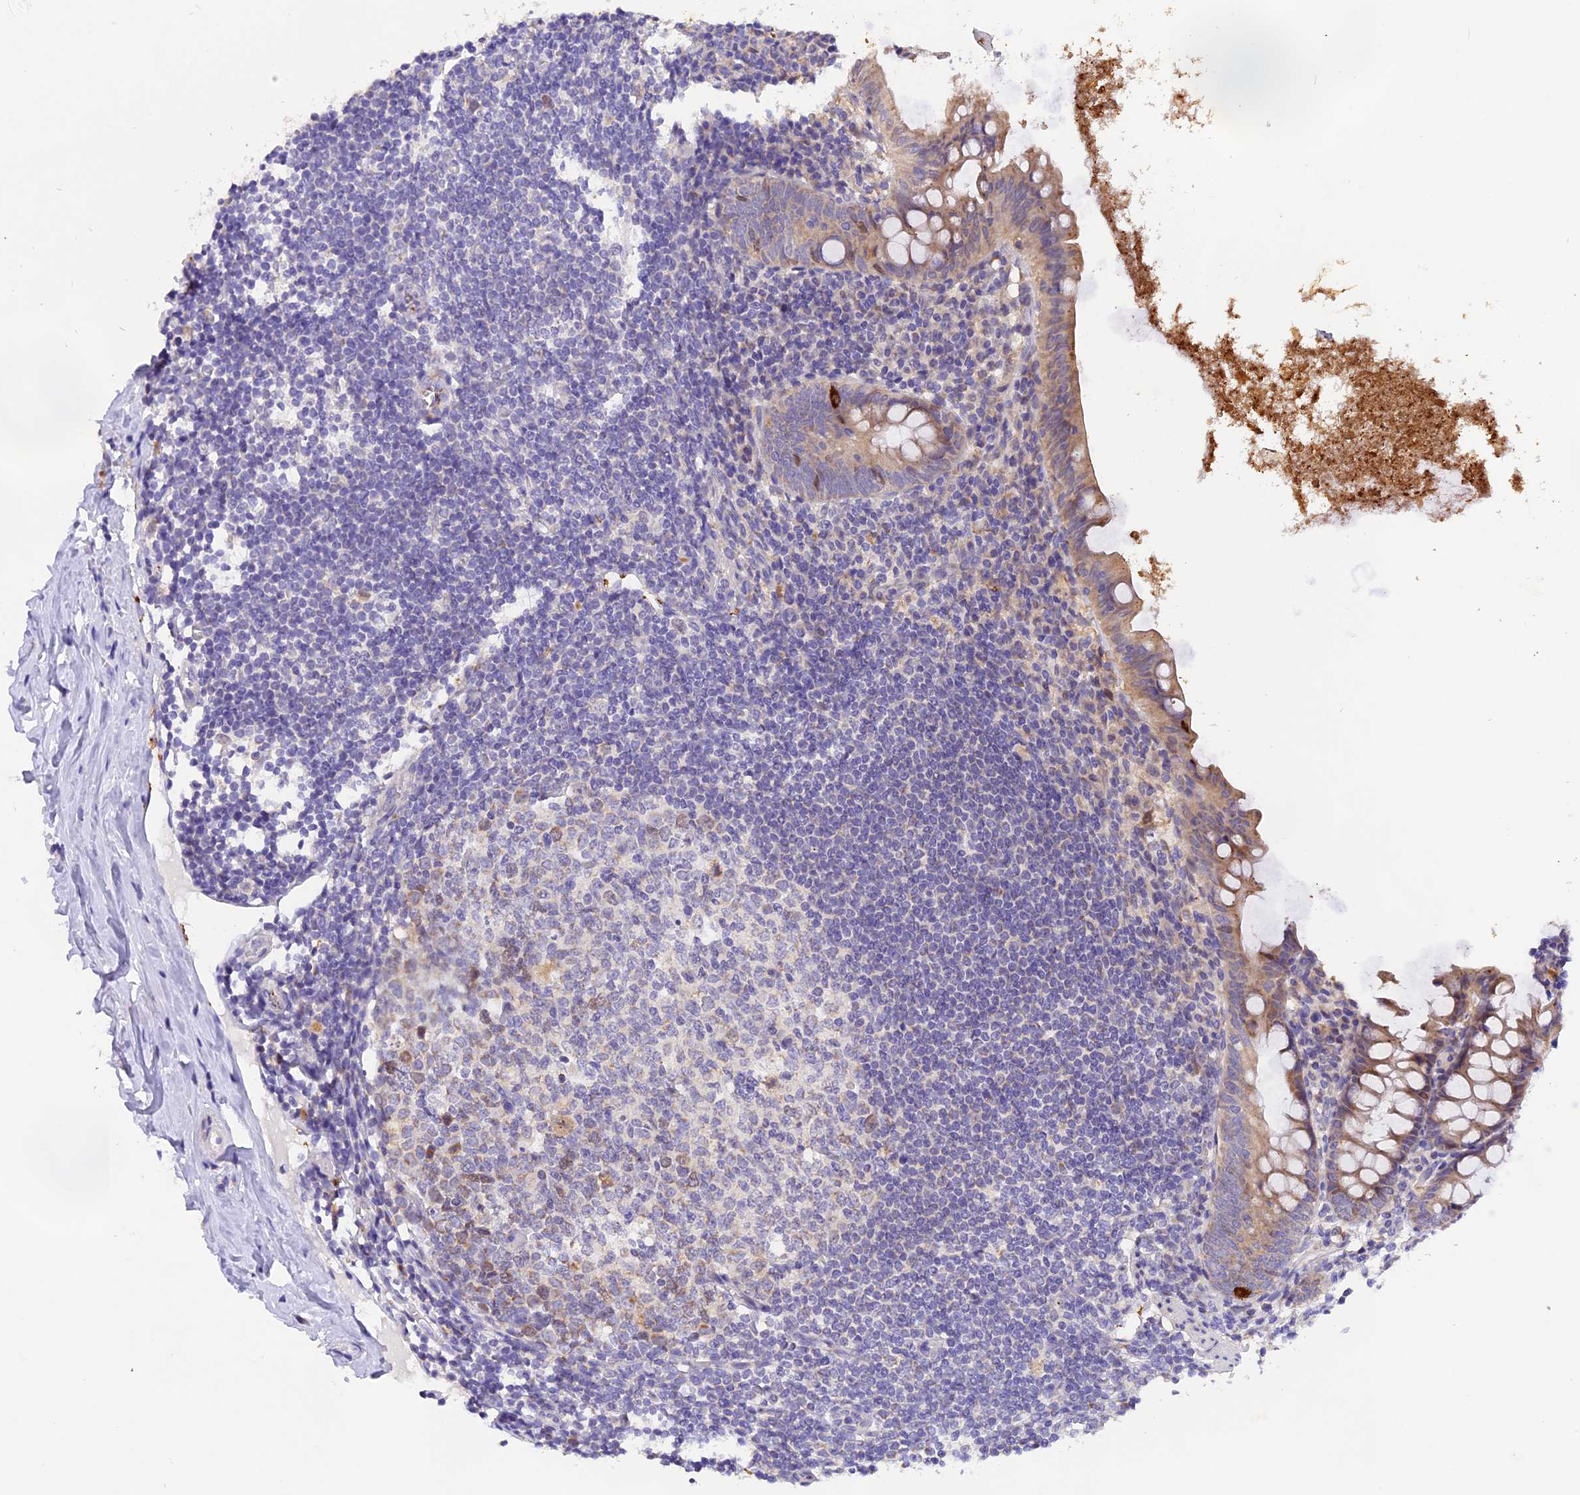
{"staining": {"intensity": "weak", "quantity": ">75%", "location": "cytoplasmic/membranous"}, "tissue": "appendix", "cell_type": "Glandular cells", "image_type": "normal", "snomed": [{"axis": "morphology", "description": "Normal tissue, NOS"}, {"axis": "topography", "description": "Appendix"}], "caption": "Protein expression analysis of normal human appendix reveals weak cytoplasmic/membranous positivity in about >75% of glandular cells.", "gene": "PKIA", "patient": {"sex": "female", "age": 51}}